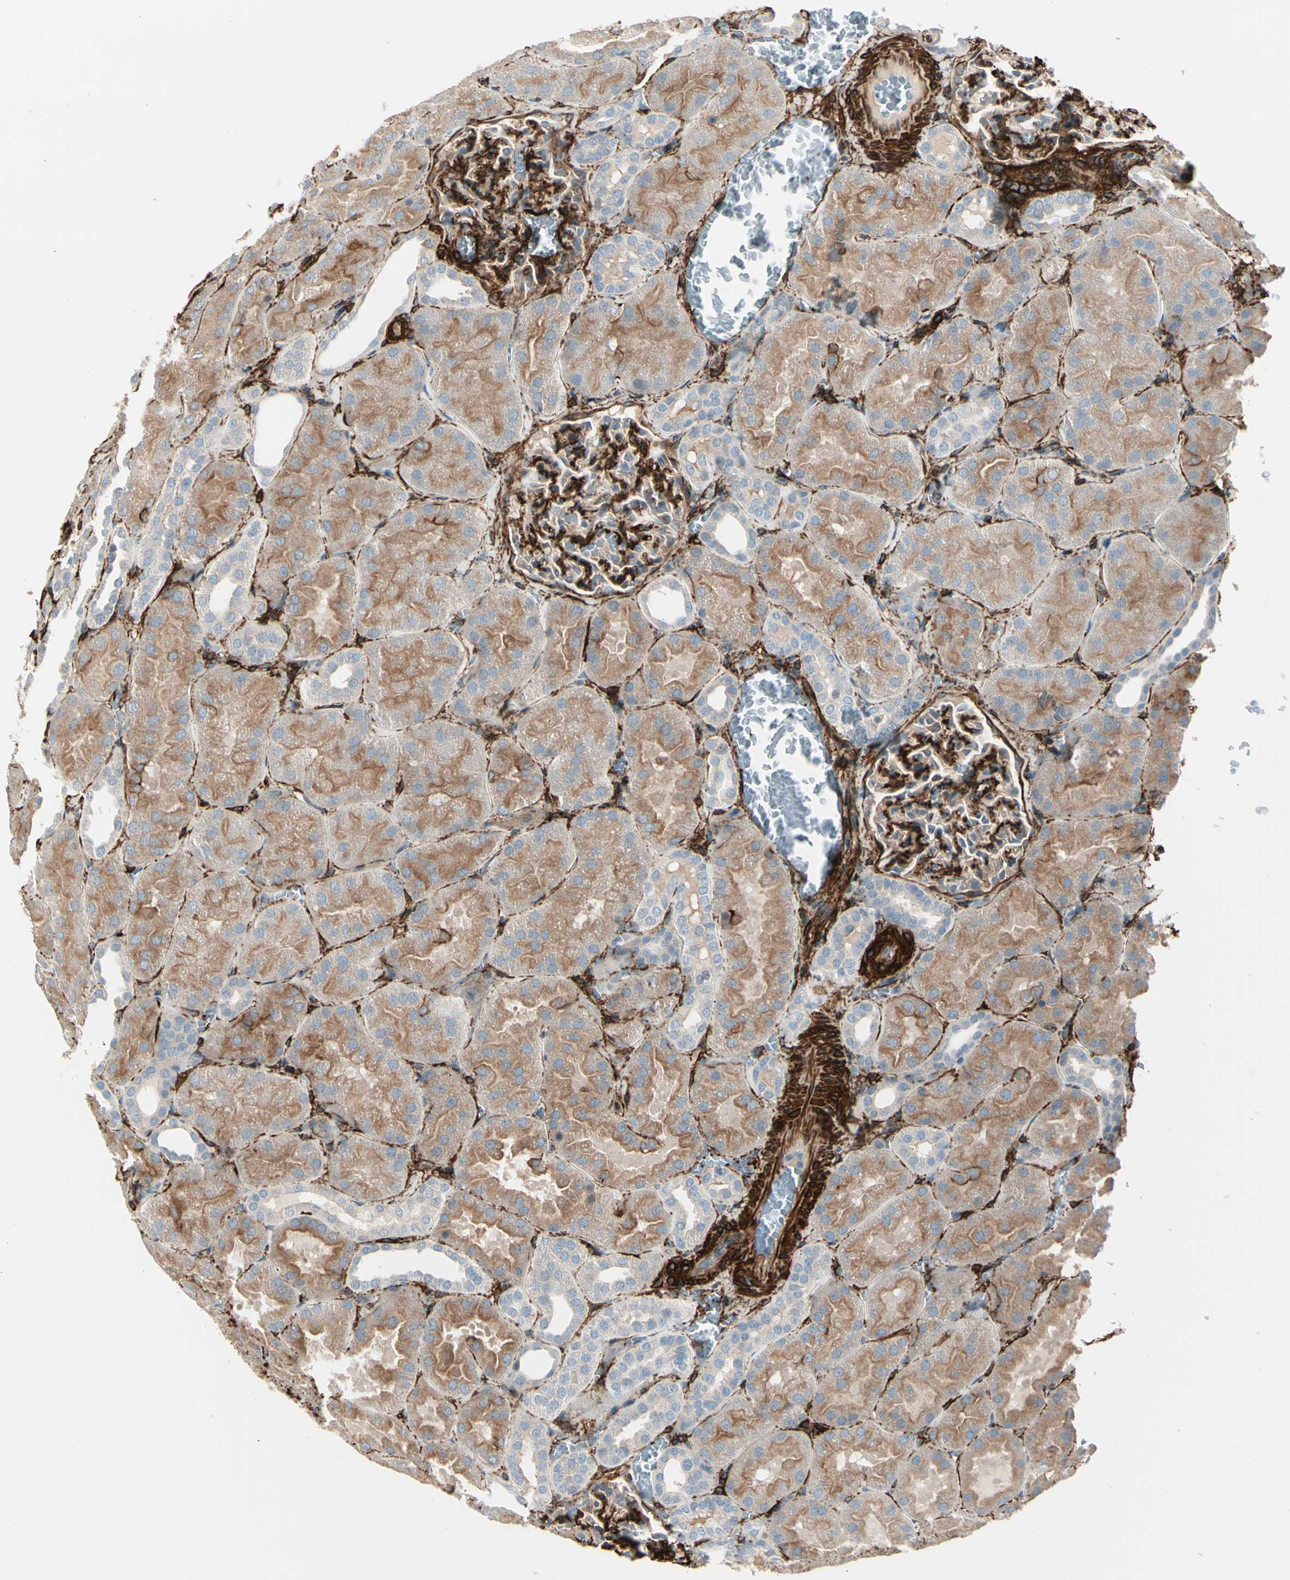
{"staining": {"intensity": "negative", "quantity": "none", "location": "none"}, "tissue": "kidney", "cell_type": "Cells in glomeruli", "image_type": "normal", "snomed": [{"axis": "morphology", "description": "Normal tissue, NOS"}, {"axis": "topography", "description": "Kidney"}], "caption": "An IHC image of normal kidney is shown. There is no staining in cells in glomeruli of kidney. (Brightfield microscopy of DAB (3,3'-diaminobenzidine) IHC at high magnification).", "gene": "CALD1", "patient": {"sex": "male", "age": 28}}